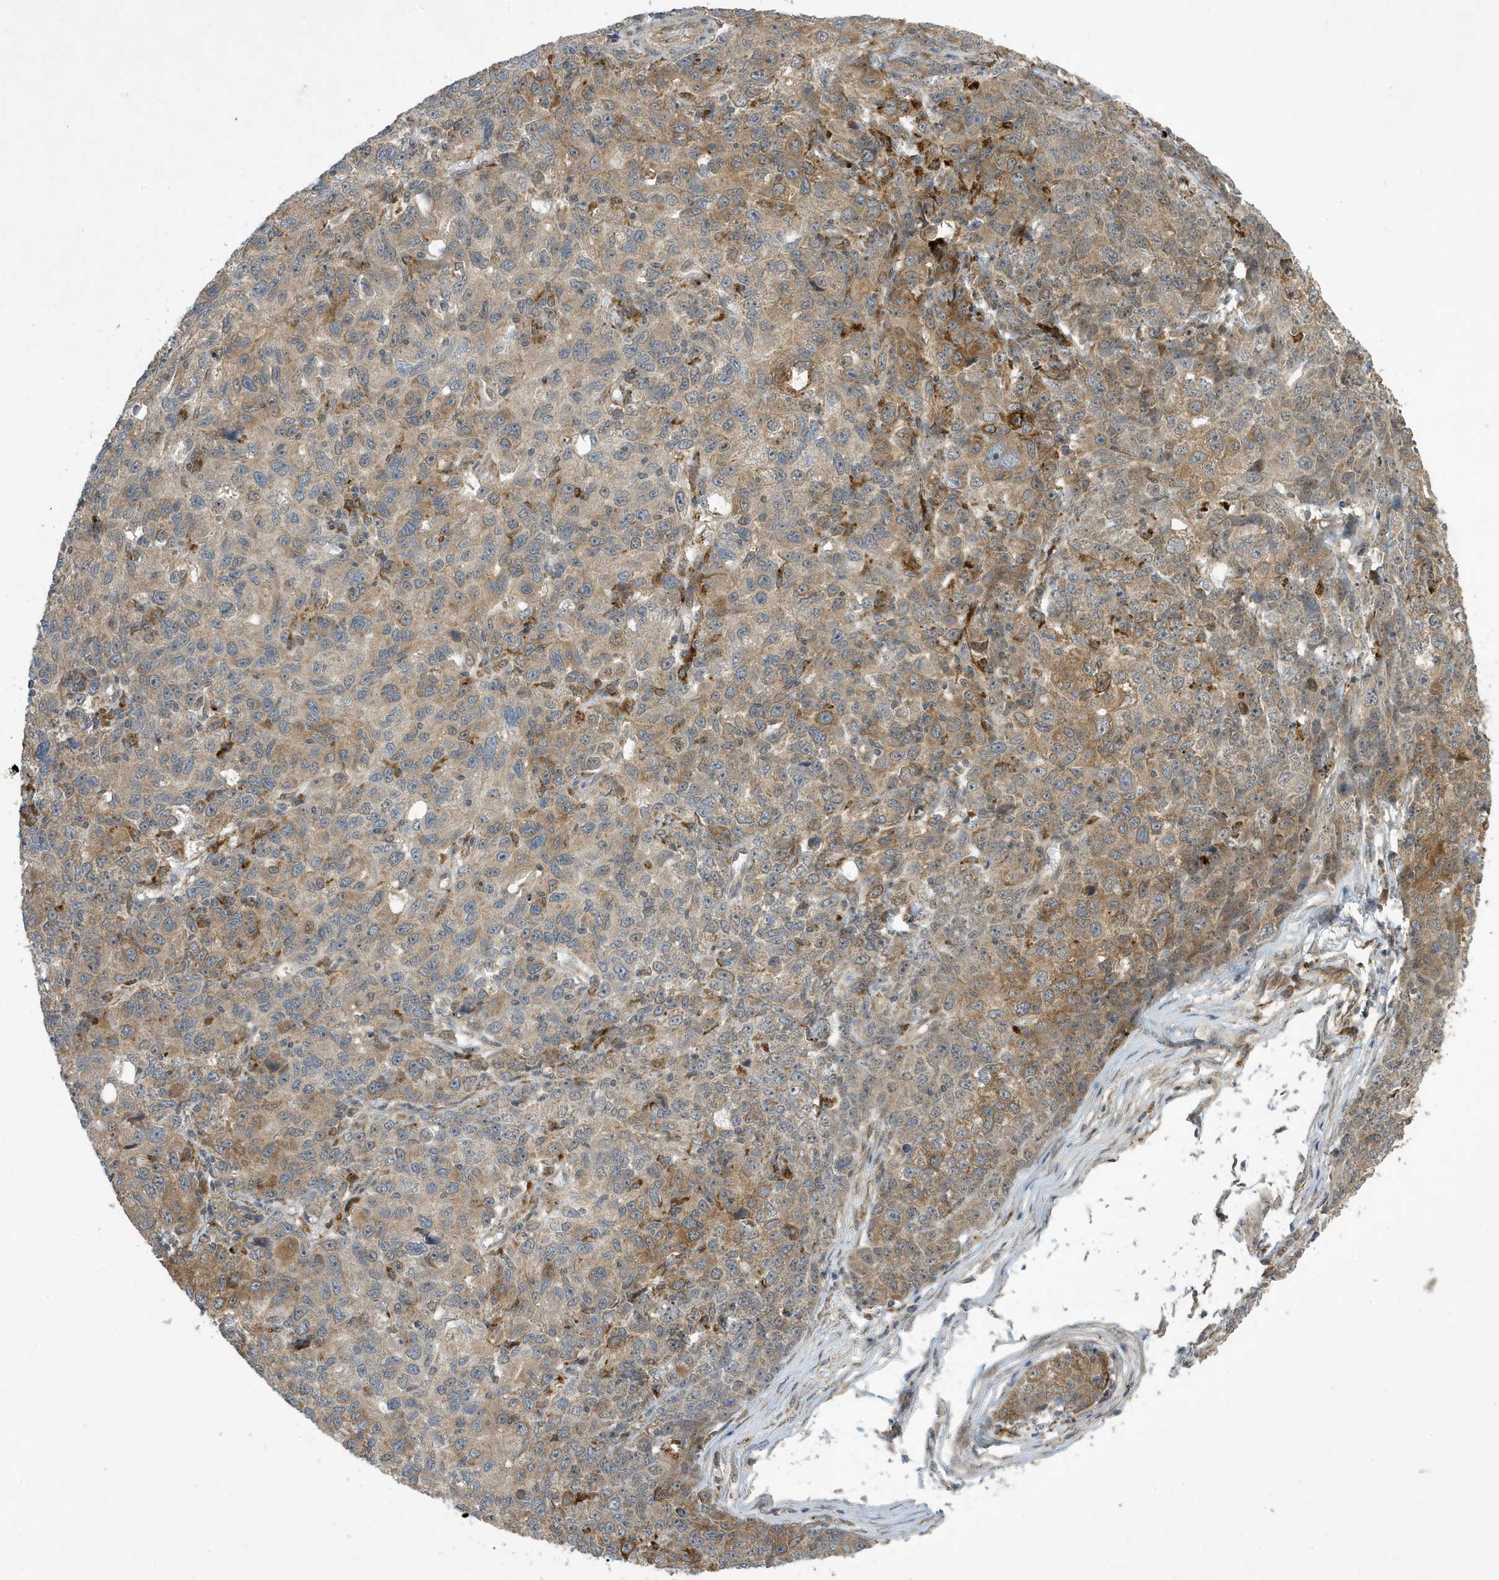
{"staining": {"intensity": "moderate", "quantity": "<25%", "location": "cytoplasmic/membranous"}, "tissue": "ovarian cancer", "cell_type": "Tumor cells", "image_type": "cancer", "snomed": [{"axis": "morphology", "description": "Carcinoma, endometroid"}, {"axis": "topography", "description": "Ovary"}], "caption": "Ovarian cancer stained for a protein (brown) exhibits moderate cytoplasmic/membranous positive positivity in about <25% of tumor cells.", "gene": "NCOA7", "patient": {"sex": "female", "age": 42}}